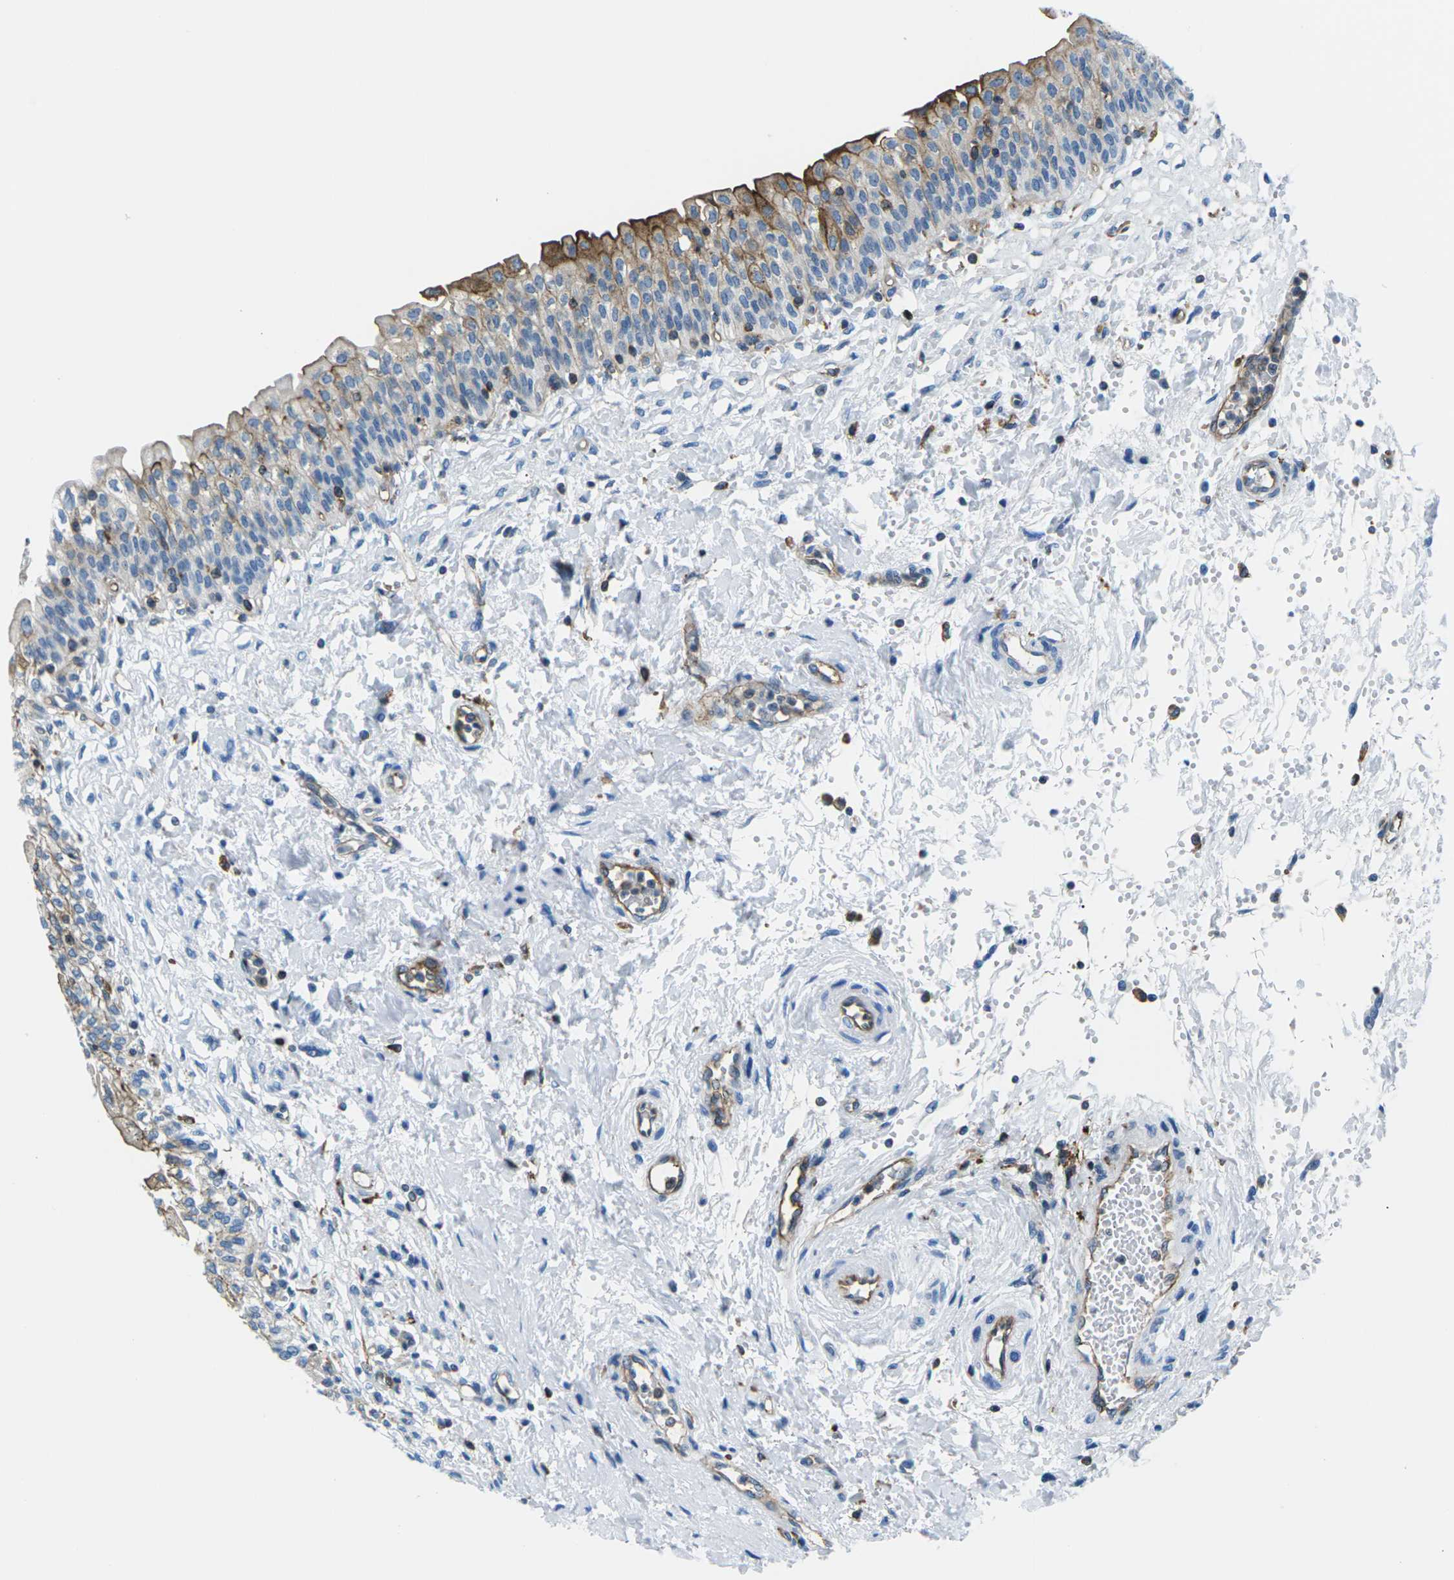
{"staining": {"intensity": "moderate", "quantity": "<25%", "location": "cytoplasmic/membranous"}, "tissue": "urinary bladder", "cell_type": "Urothelial cells", "image_type": "normal", "snomed": [{"axis": "morphology", "description": "Normal tissue, NOS"}, {"axis": "topography", "description": "Urinary bladder"}], "caption": "High-magnification brightfield microscopy of normal urinary bladder stained with DAB (brown) and counterstained with hematoxylin (blue). urothelial cells exhibit moderate cytoplasmic/membranous staining is seen in about<25% of cells.", "gene": "SOCS4", "patient": {"sex": "male", "age": 55}}